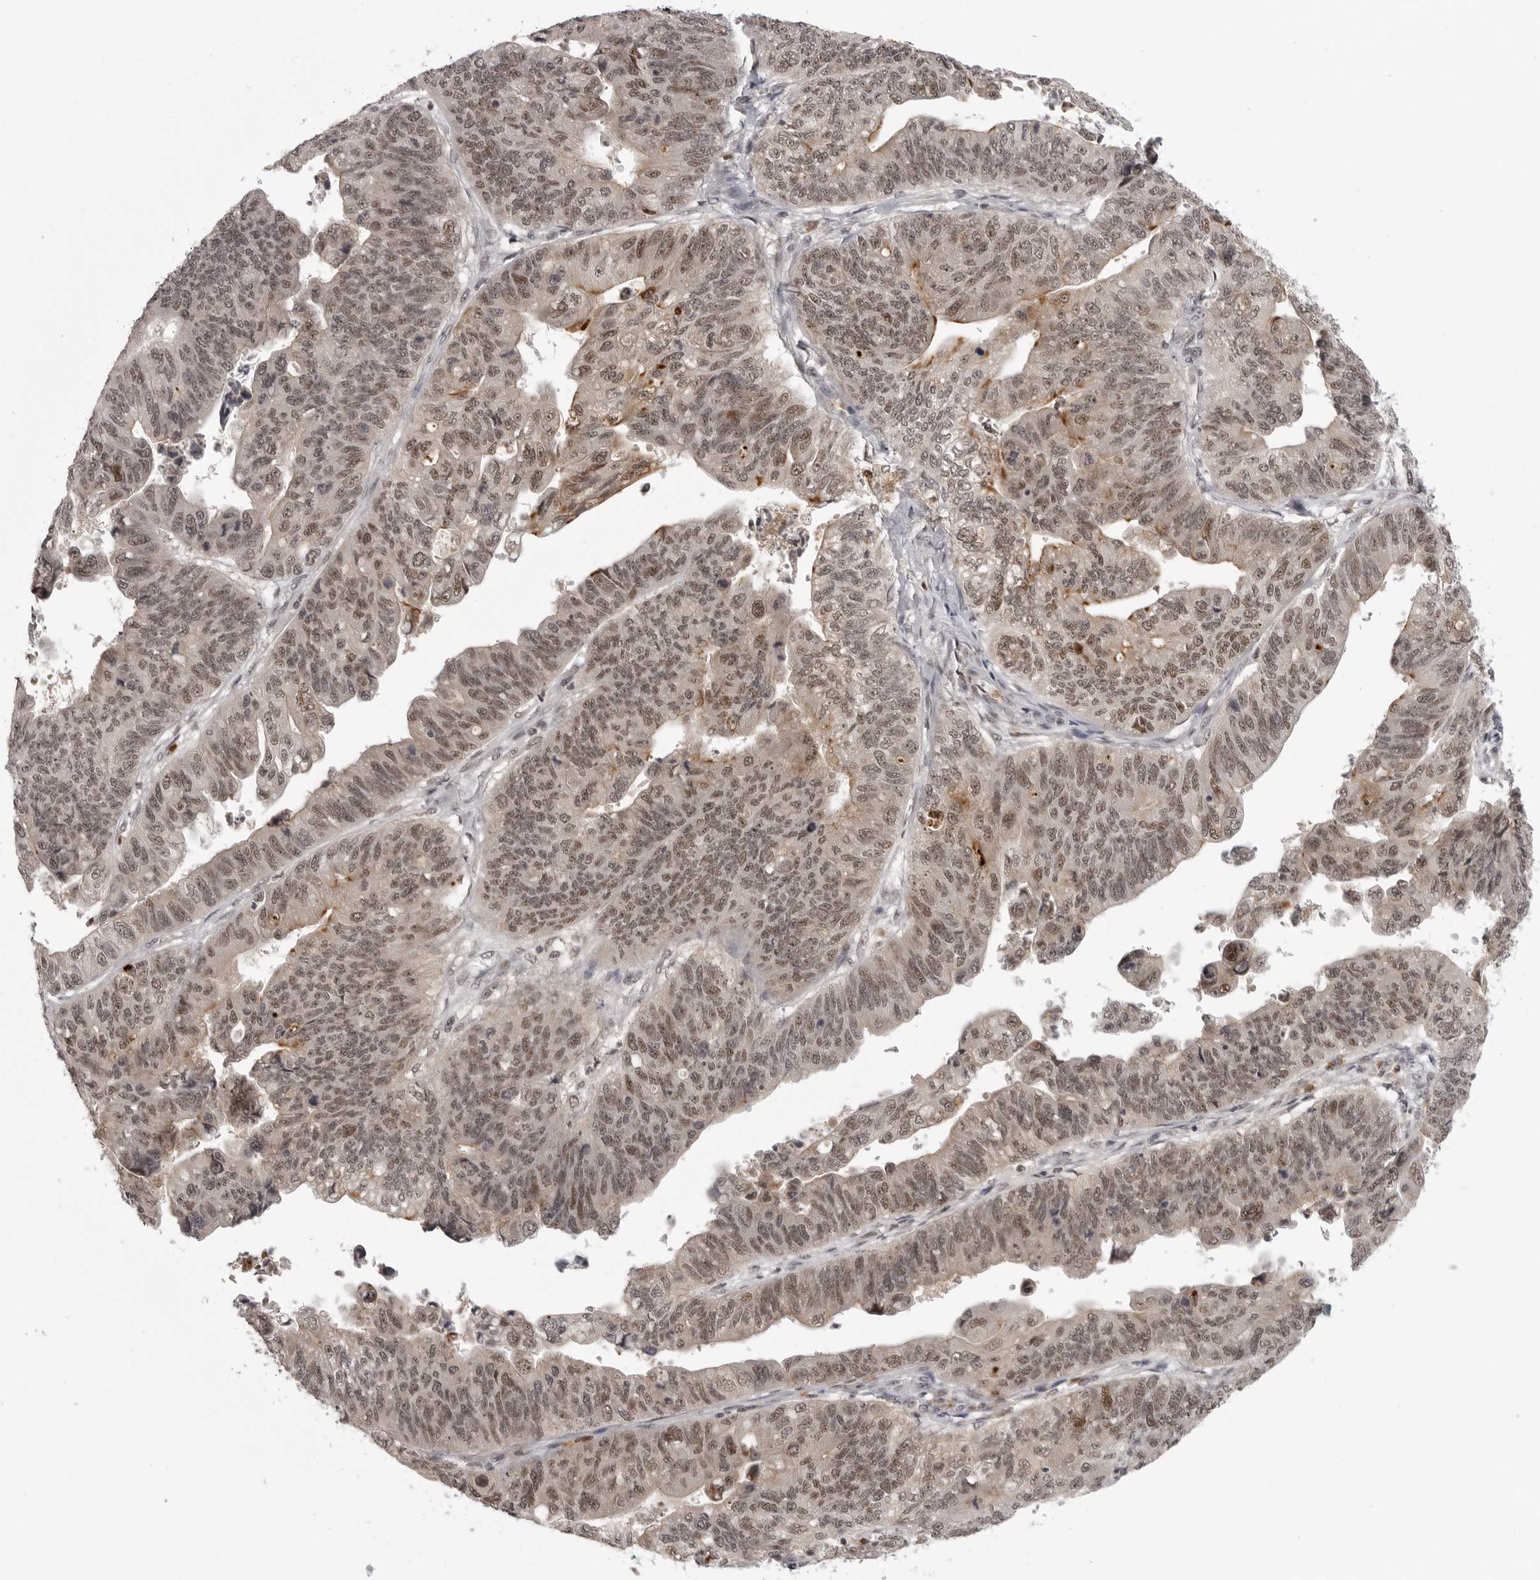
{"staining": {"intensity": "moderate", "quantity": ">75%", "location": "cytoplasmic/membranous,nuclear"}, "tissue": "stomach cancer", "cell_type": "Tumor cells", "image_type": "cancer", "snomed": [{"axis": "morphology", "description": "Adenocarcinoma, NOS"}, {"axis": "topography", "description": "Stomach"}], "caption": "Moderate cytoplasmic/membranous and nuclear expression is appreciated in approximately >75% of tumor cells in stomach adenocarcinoma.", "gene": "PEG3", "patient": {"sex": "male", "age": 59}}